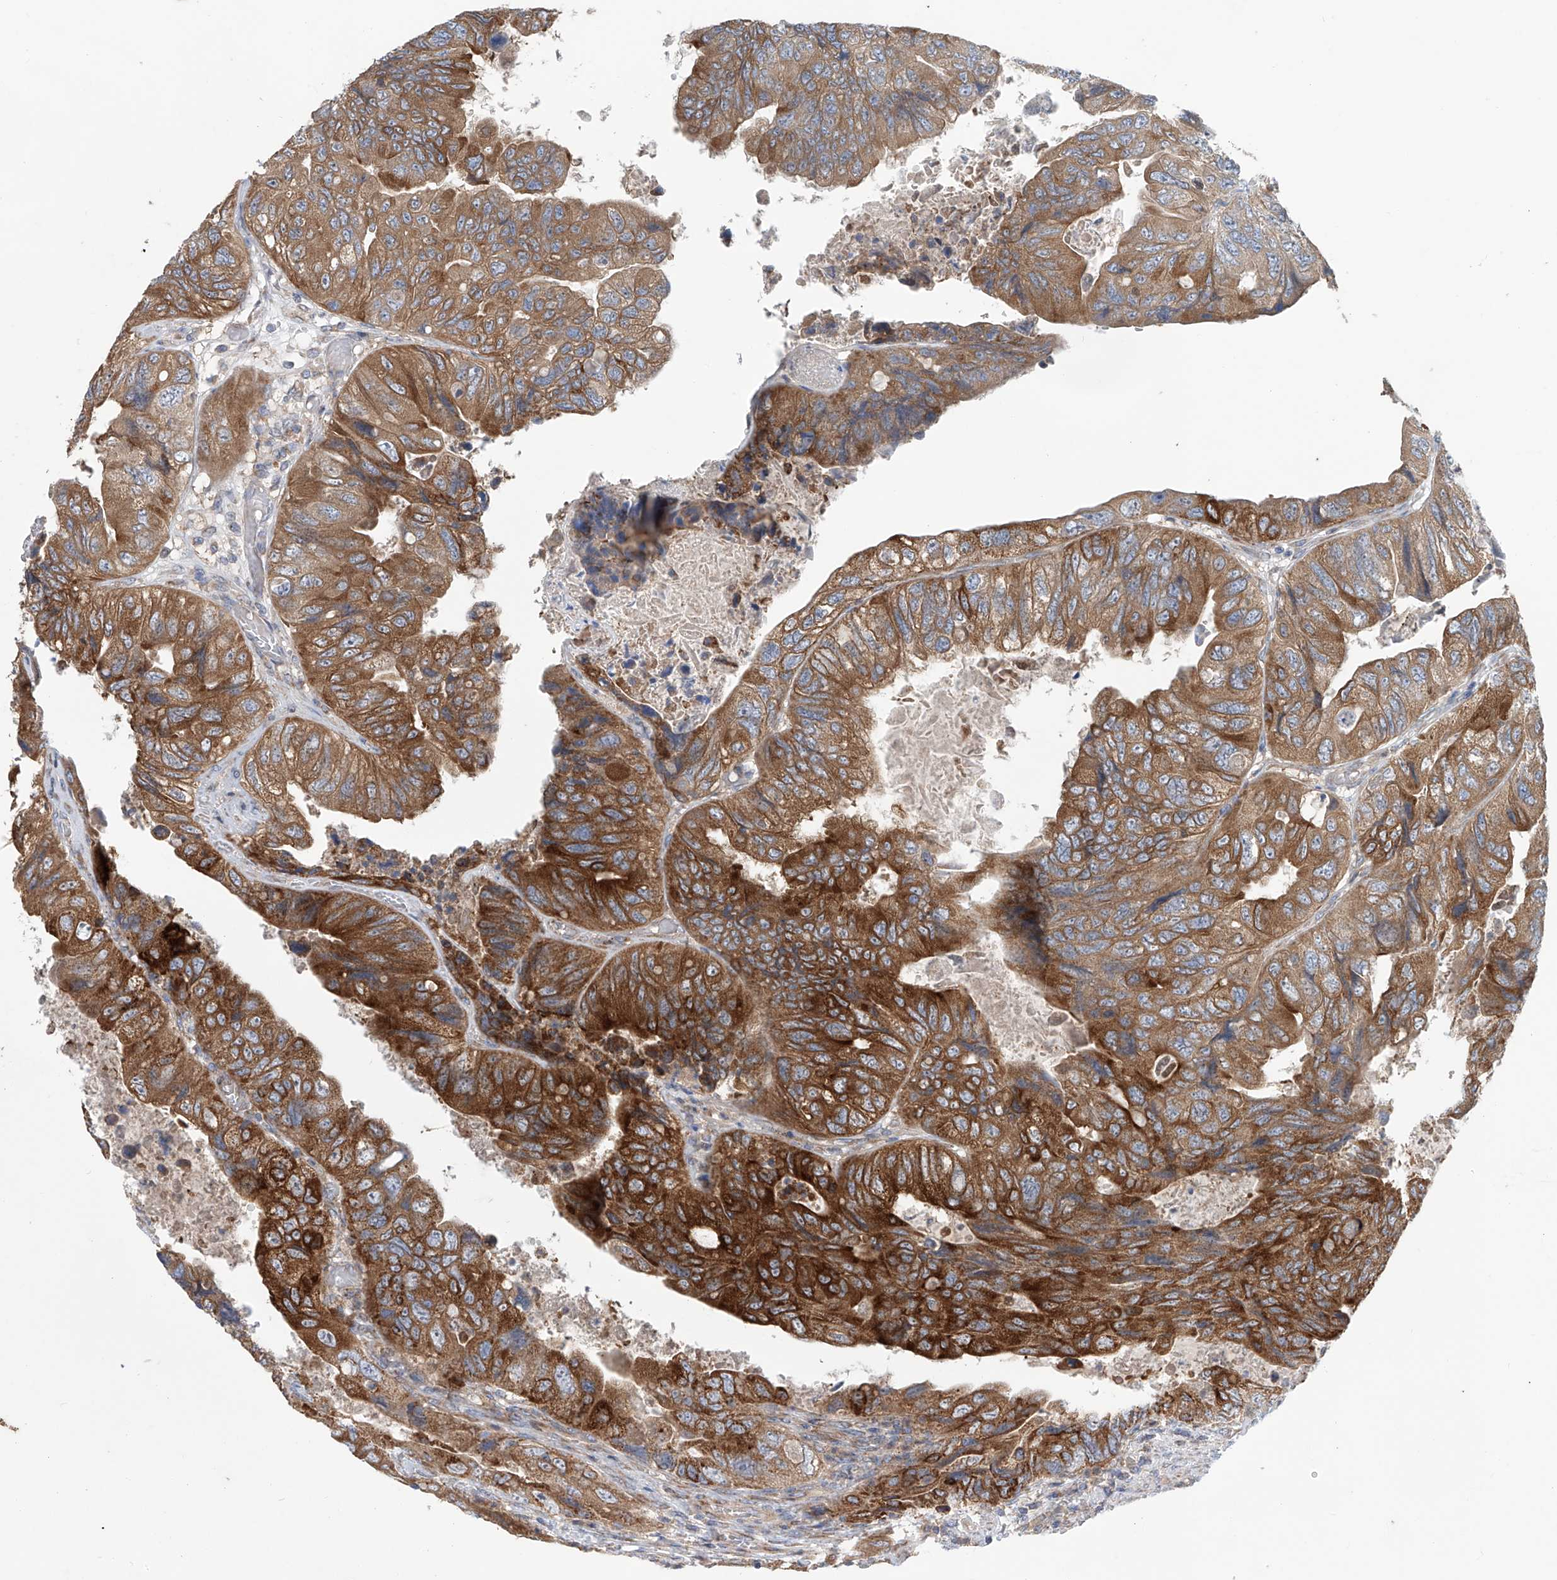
{"staining": {"intensity": "strong", "quantity": ">75%", "location": "cytoplasmic/membranous"}, "tissue": "colorectal cancer", "cell_type": "Tumor cells", "image_type": "cancer", "snomed": [{"axis": "morphology", "description": "Adenocarcinoma, NOS"}, {"axis": "topography", "description": "Rectum"}], "caption": "Colorectal cancer (adenocarcinoma) tissue displays strong cytoplasmic/membranous expression in approximately >75% of tumor cells, visualized by immunohistochemistry.", "gene": "KLC4", "patient": {"sex": "male", "age": 63}}